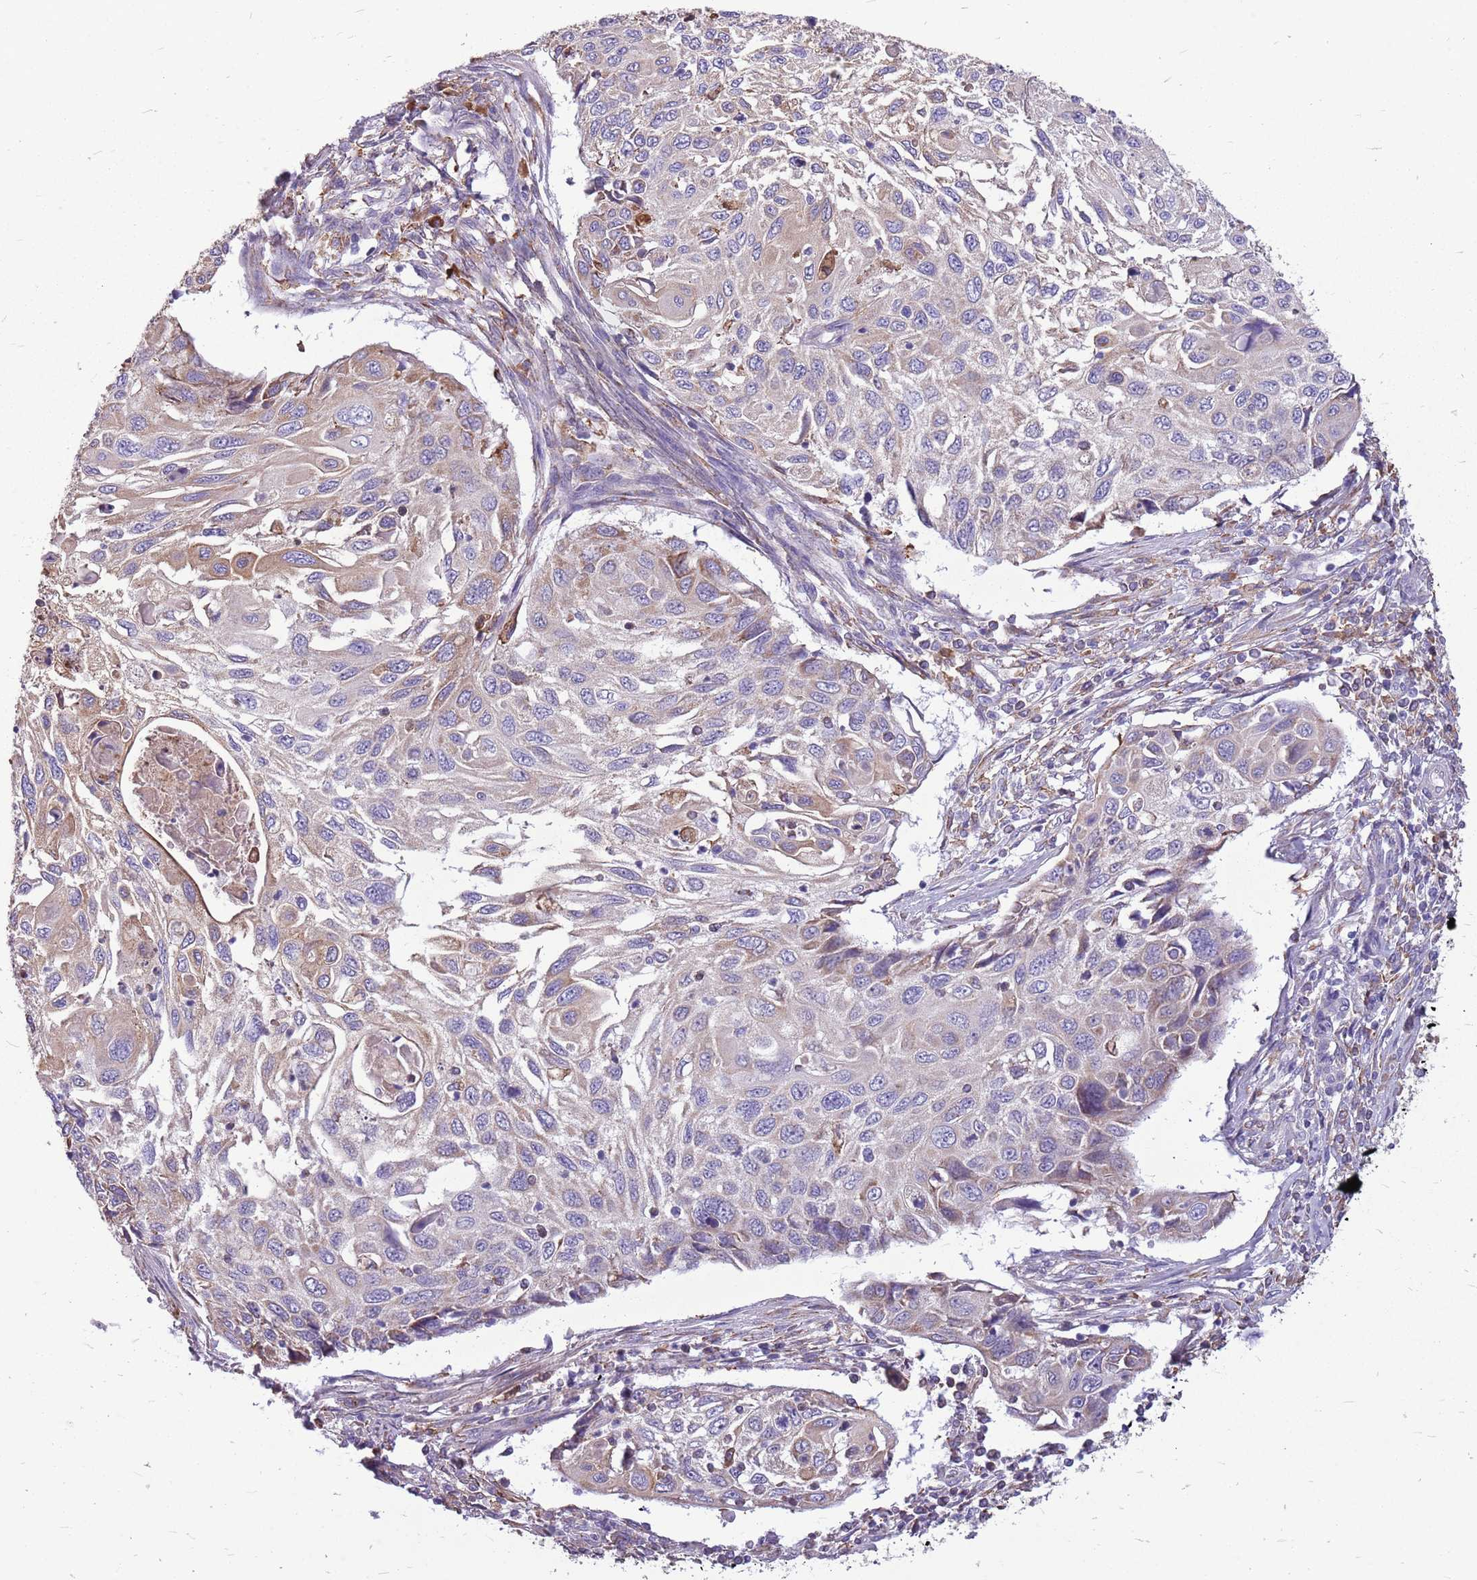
{"staining": {"intensity": "weak", "quantity": "<25%", "location": "cytoplasmic/membranous"}, "tissue": "cervical cancer", "cell_type": "Tumor cells", "image_type": "cancer", "snomed": [{"axis": "morphology", "description": "Squamous cell carcinoma, NOS"}, {"axis": "topography", "description": "Cervix"}], "caption": "Tumor cells are negative for brown protein staining in cervical cancer. (Brightfield microscopy of DAB (3,3'-diaminobenzidine) IHC at high magnification).", "gene": "KCTD19", "patient": {"sex": "female", "age": 70}}